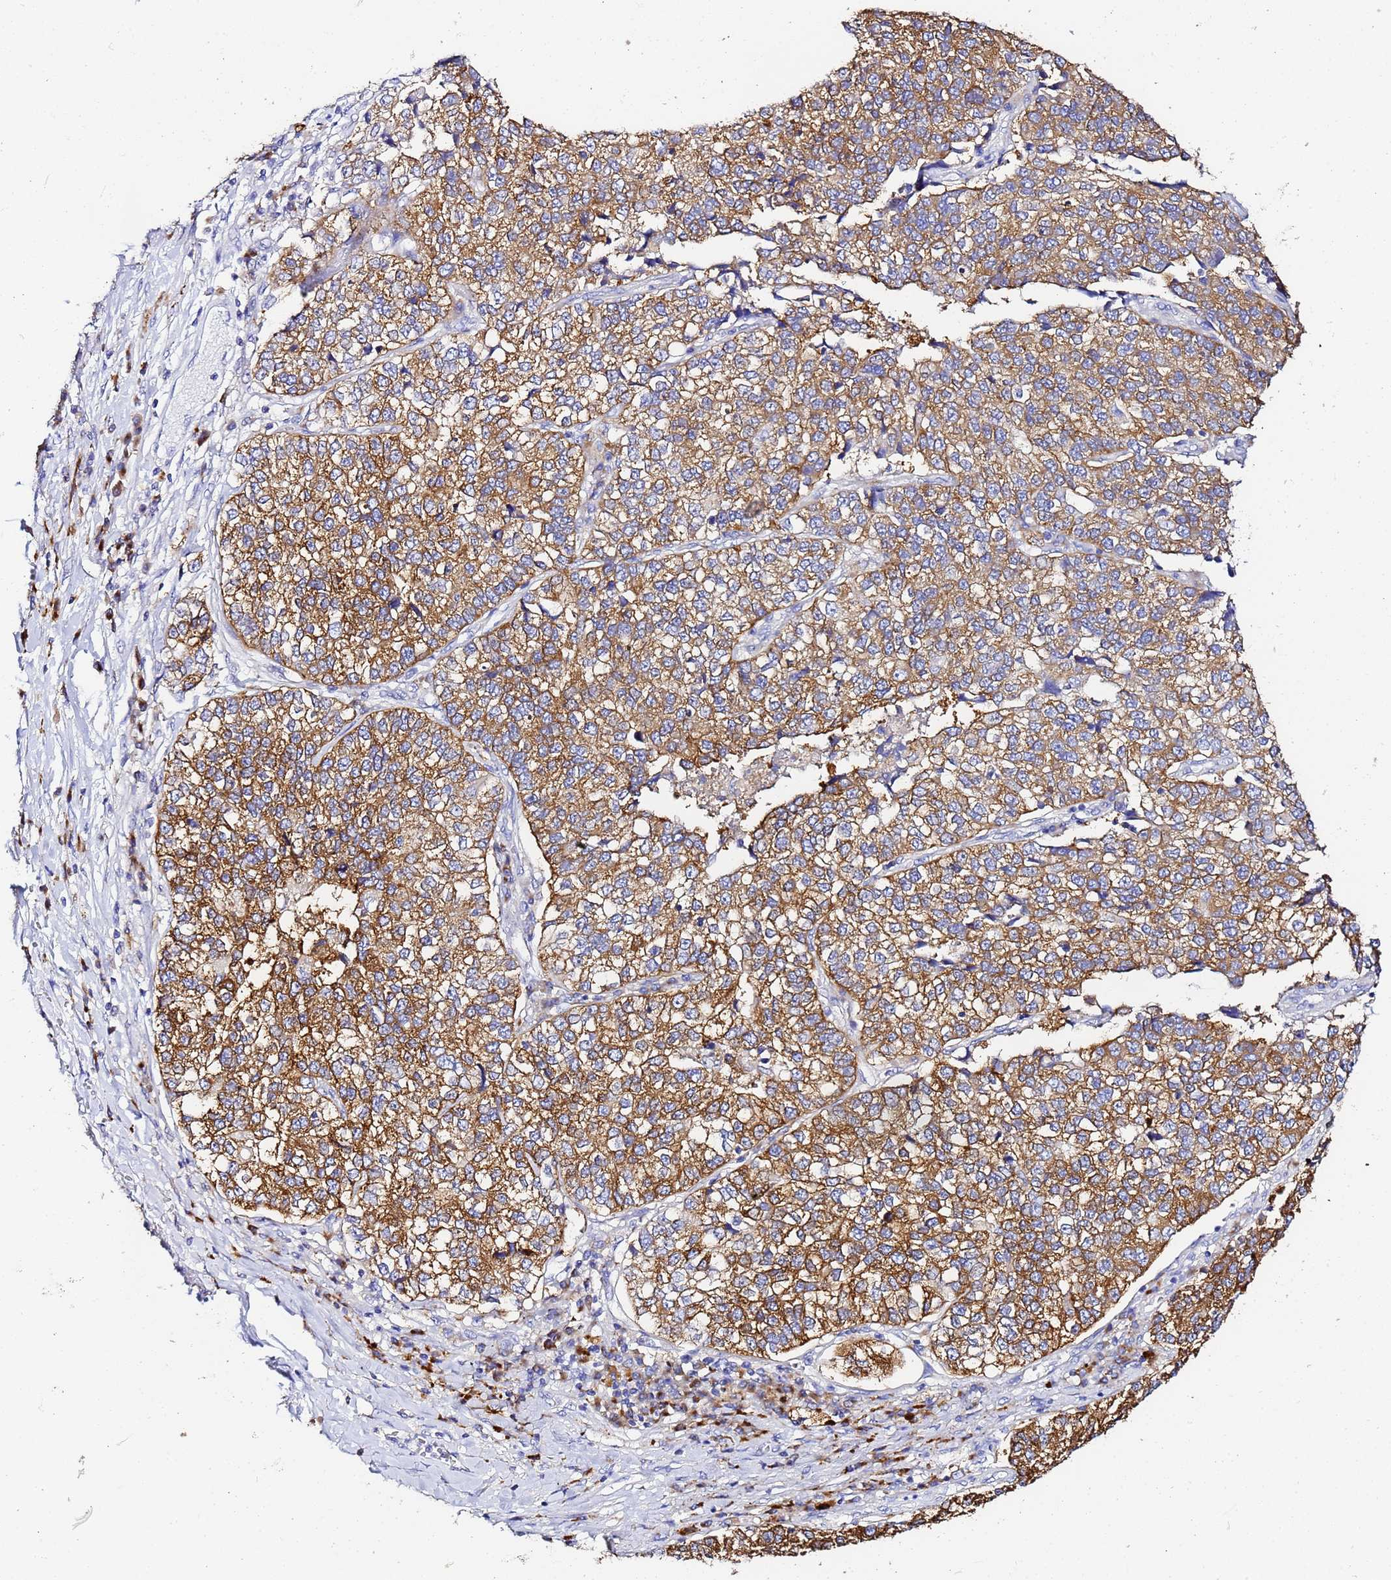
{"staining": {"intensity": "strong", "quantity": ">75%", "location": "cytoplasmic/membranous"}, "tissue": "lung cancer", "cell_type": "Tumor cells", "image_type": "cancer", "snomed": [{"axis": "morphology", "description": "Adenocarcinoma, NOS"}, {"axis": "topography", "description": "Lung"}], "caption": "Immunohistochemistry (IHC) of human lung cancer (adenocarcinoma) demonstrates high levels of strong cytoplasmic/membranous staining in approximately >75% of tumor cells. The staining was performed using DAB, with brown indicating positive protein expression. Nuclei are stained blue with hematoxylin.", "gene": "VTI1B", "patient": {"sex": "male", "age": 49}}